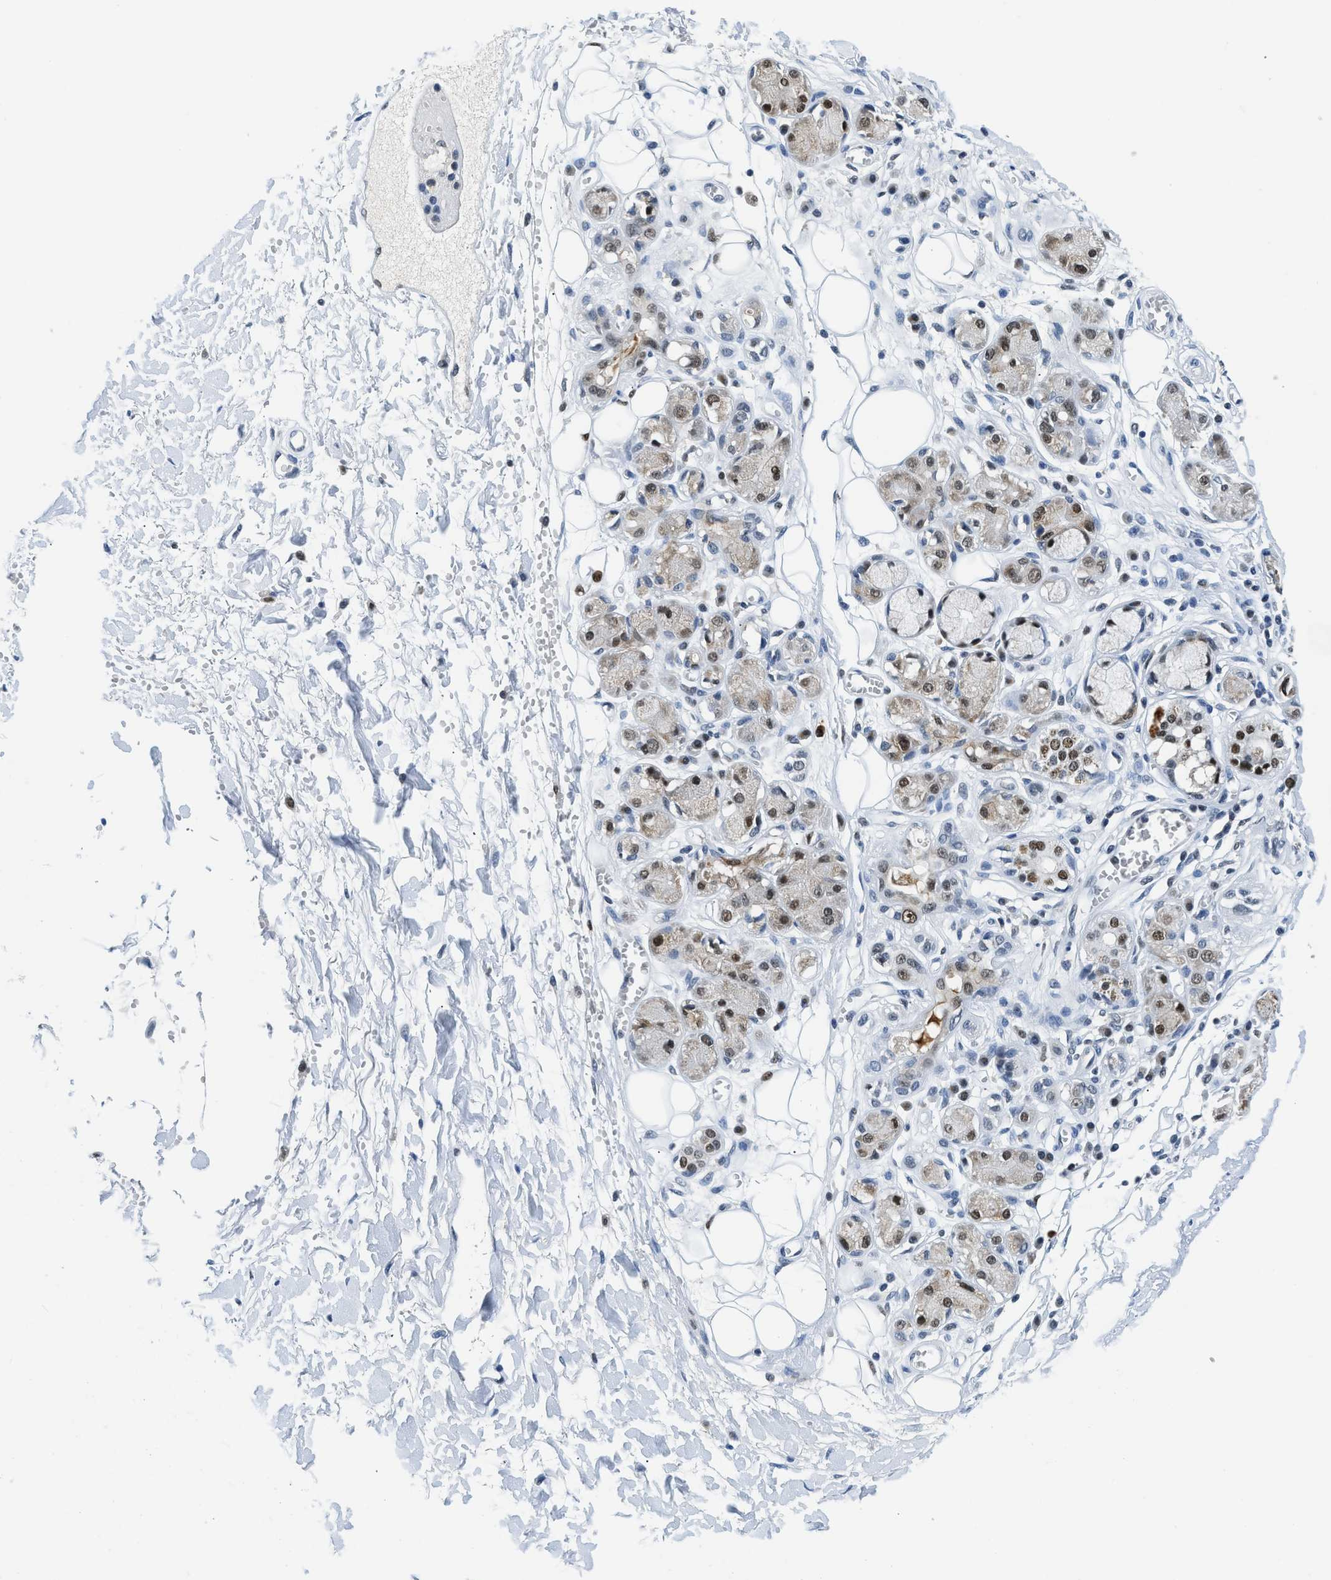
{"staining": {"intensity": "negative", "quantity": "none", "location": "none"}, "tissue": "adipose tissue", "cell_type": "Adipocytes", "image_type": "normal", "snomed": [{"axis": "morphology", "description": "Normal tissue, NOS"}, {"axis": "morphology", "description": "Inflammation, NOS"}, {"axis": "topography", "description": "Salivary gland"}, {"axis": "topography", "description": "Peripheral nerve tissue"}], "caption": "IHC micrograph of unremarkable human adipose tissue stained for a protein (brown), which reveals no expression in adipocytes. The staining is performed using DAB (3,3'-diaminobenzidine) brown chromogen with nuclei counter-stained in using hematoxylin.", "gene": "ALX1", "patient": {"sex": "female", "age": 75}}